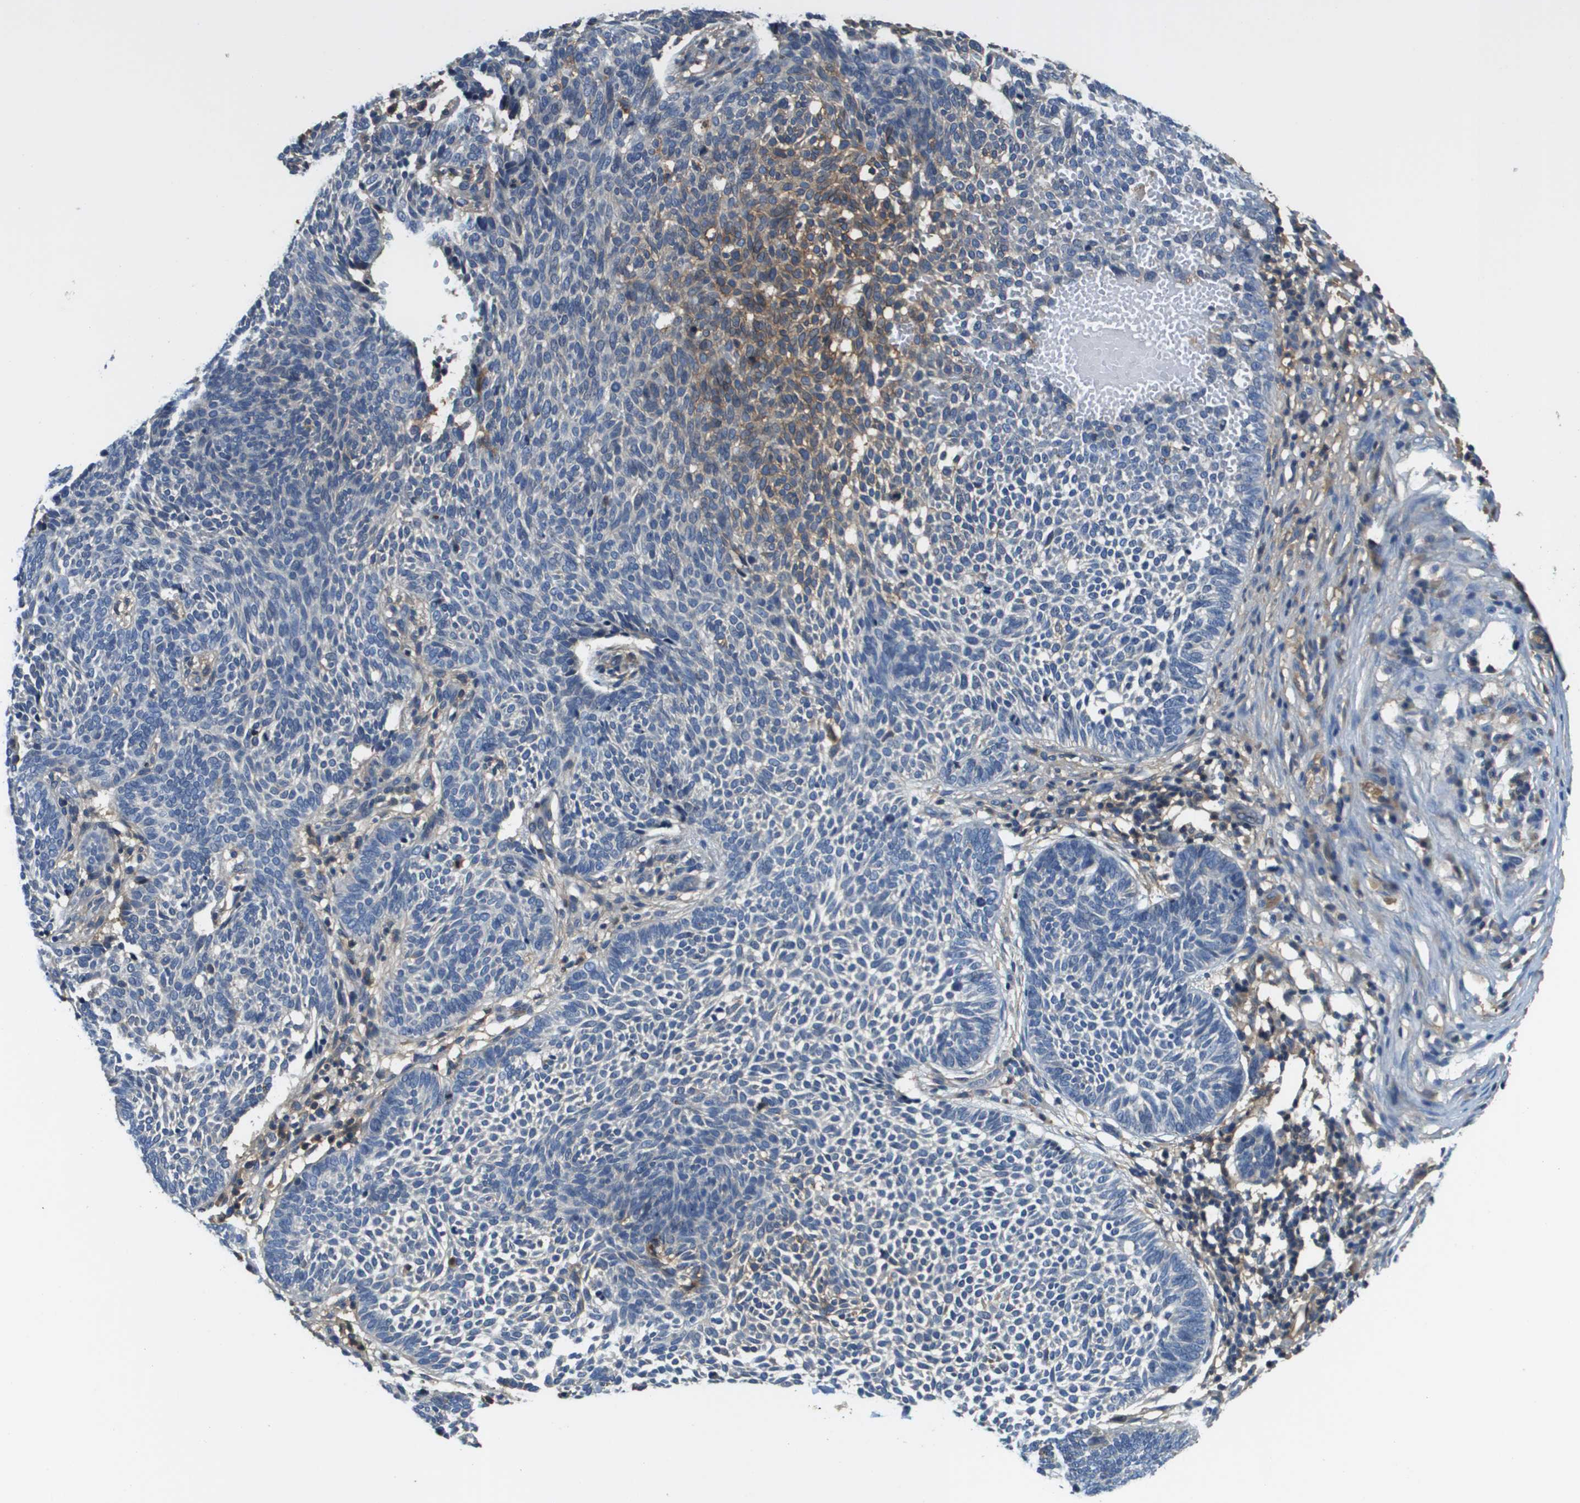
{"staining": {"intensity": "moderate", "quantity": "<25%", "location": "cytoplasmic/membranous"}, "tissue": "skin cancer", "cell_type": "Tumor cells", "image_type": "cancer", "snomed": [{"axis": "morphology", "description": "Normal tissue, NOS"}, {"axis": "morphology", "description": "Basal cell carcinoma"}, {"axis": "topography", "description": "Skin"}], "caption": "Immunohistochemistry of skin basal cell carcinoma reveals low levels of moderate cytoplasmic/membranous positivity in approximately <25% of tumor cells.", "gene": "SLC16A3", "patient": {"sex": "male", "age": 87}}